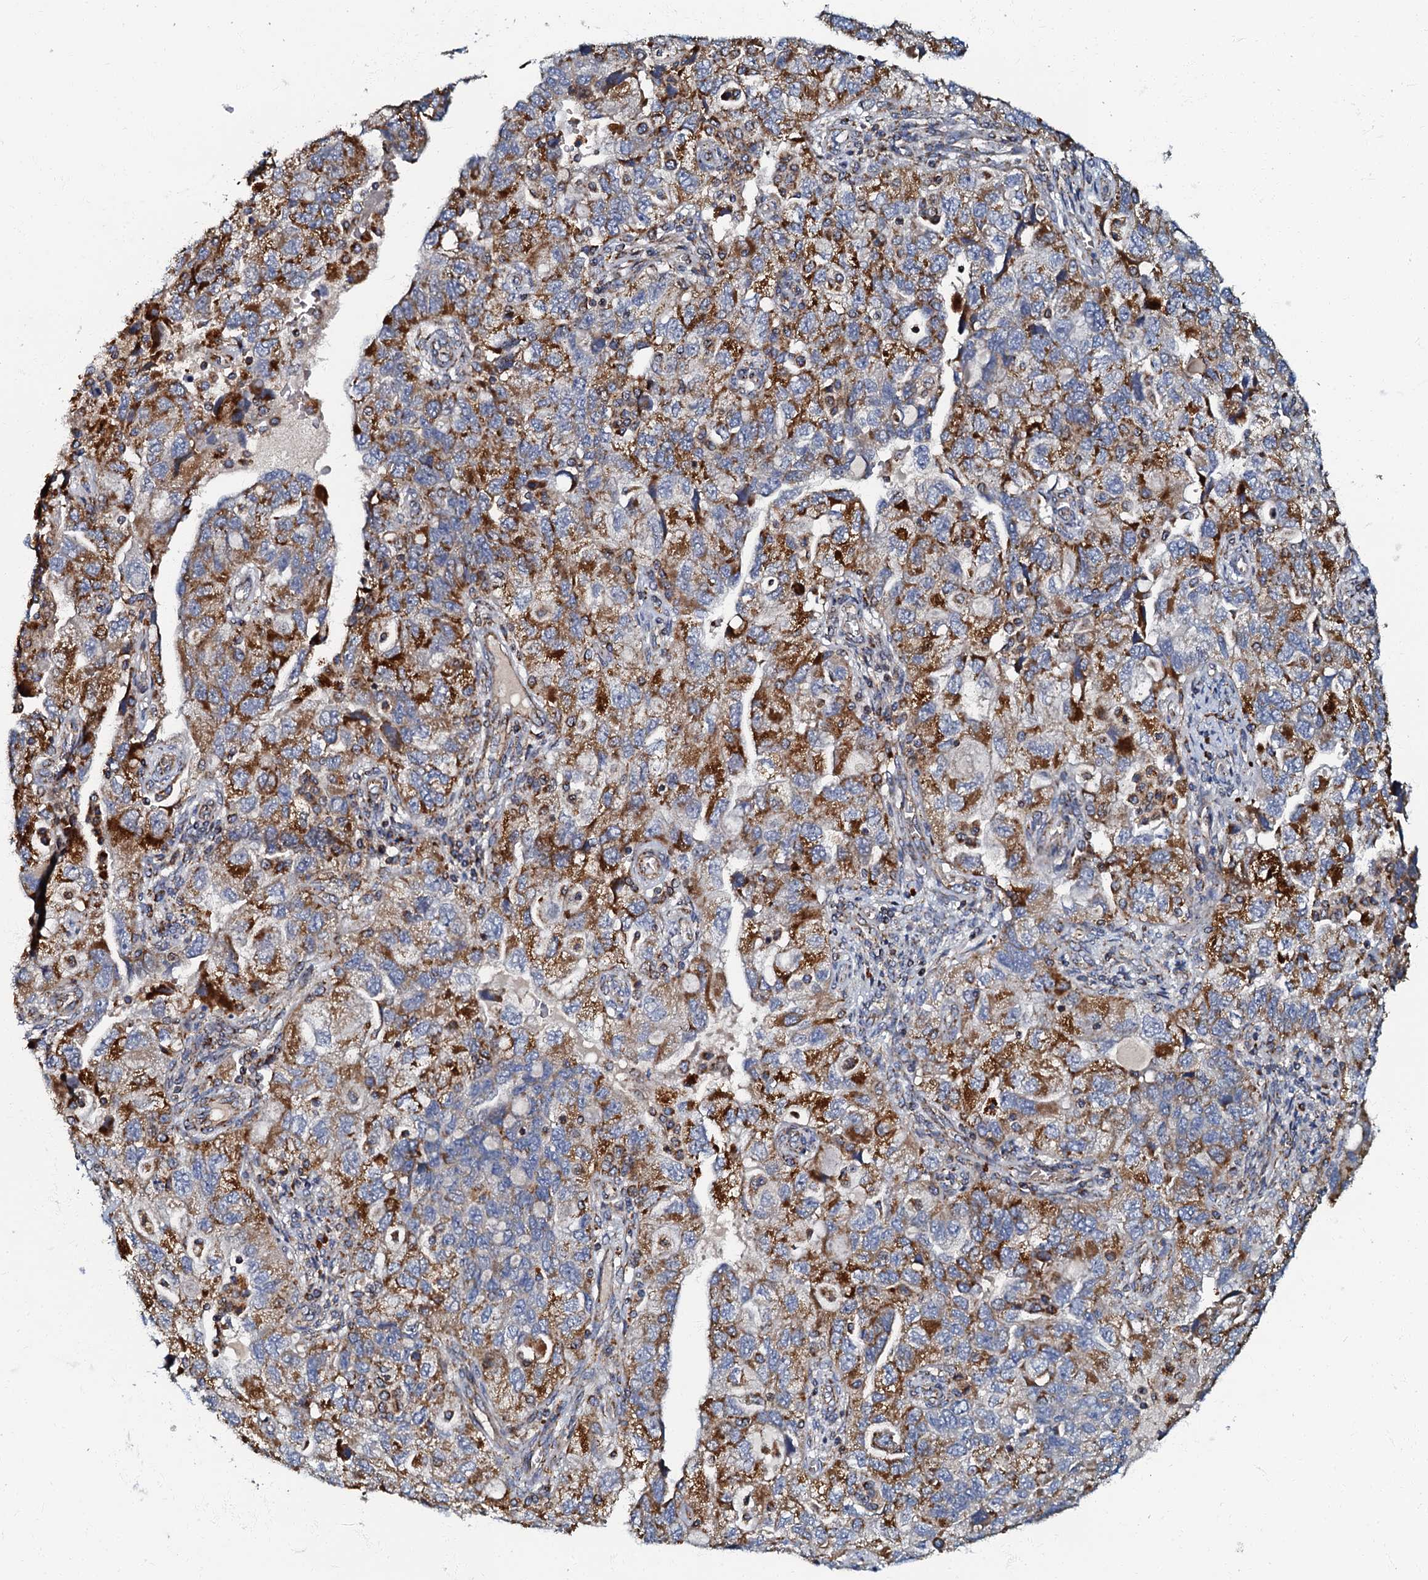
{"staining": {"intensity": "strong", "quantity": ">75%", "location": "cytoplasmic/membranous"}, "tissue": "ovarian cancer", "cell_type": "Tumor cells", "image_type": "cancer", "snomed": [{"axis": "morphology", "description": "Carcinoma, NOS"}, {"axis": "morphology", "description": "Cystadenocarcinoma, serous, NOS"}, {"axis": "topography", "description": "Ovary"}], "caption": "This is a micrograph of IHC staining of ovarian cancer, which shows strong positivity in the cytoplasmic/membranous of tumor cells.", "gene": "NDUFA12", "patient": {"sex": "female", "age": 69}}